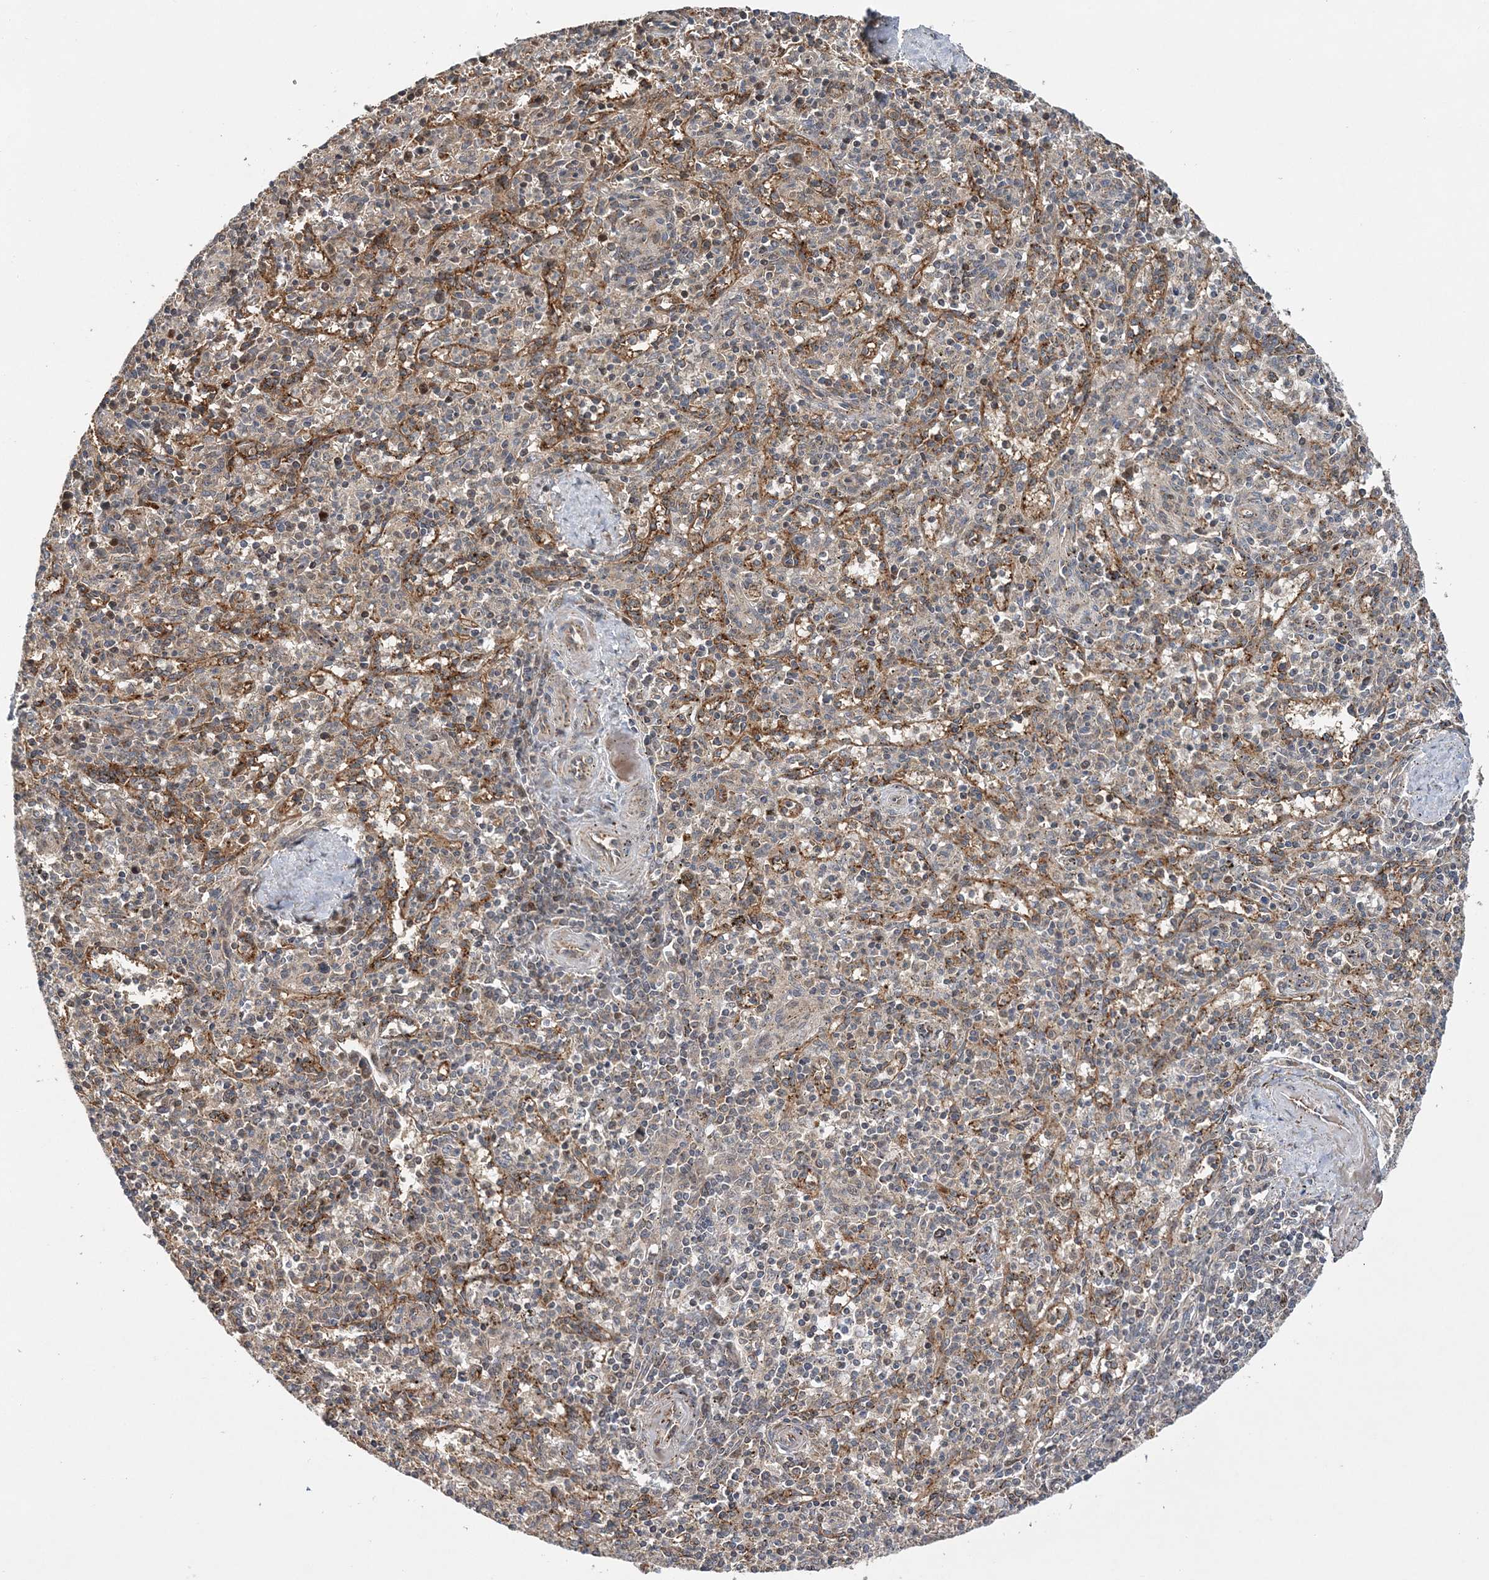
{"staining": {"intensity": "negative", "quantity": "none", "location": "none"}, "tissue": "spleen", "cell_type": "Cells in red pulp", "image_type": "normal", "snomed": [{"axis": "morphology", "description": "Normal tissue, NOS"}, {"axis": "topography", "description": "Spleen"}], "caption": "High magnification brightfield microscopy of unremarkable spleen stained with DAB (brown) and counterstained with hematoxylin (blue): cells in red pulp show no significant staining.", "gene": "KIF4A", "patient": {"sex": "male", "age": 72}}